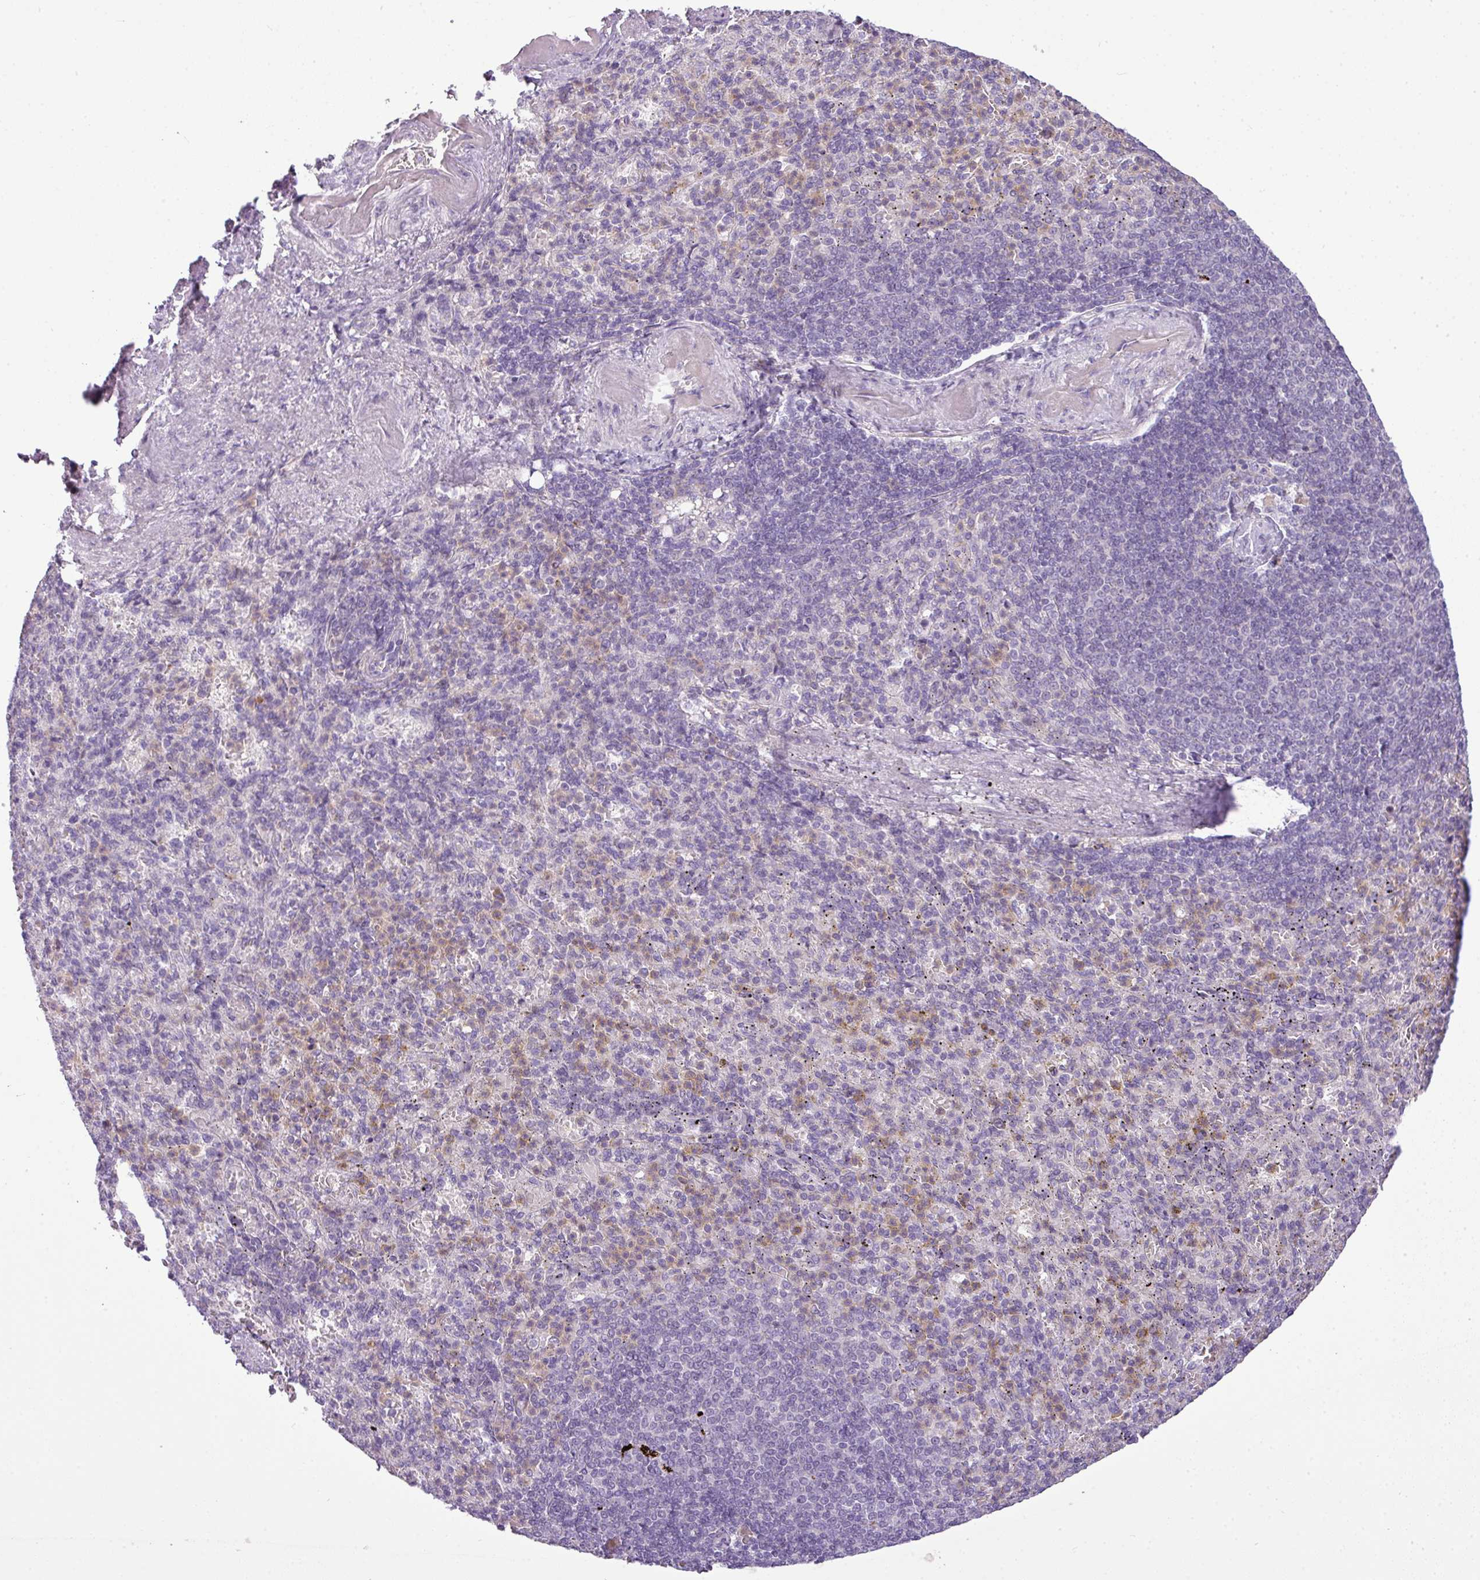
{"staining": {"intensity": "moderate", "quantity": "<25%", "location": "cytoplasmic/membranous"}, "tissue": "spleen", "cell_type": "Cells in red pulp", "image_type": "normal", "snomed": [{"axis": "morphology", "description": "Normal tissue, NOS"}, {"axis": "topography", "description": "Spleen"}], "caption": "The image shows a brown stain indicating the presence of a protein in the cytoplasmic/membranous of cells in red pulp in spleen. (DAB = brown stain, brightfield microscopy at high magnification).", "gene": "C4A", "patient": {"sex": "female", "age": 74}}